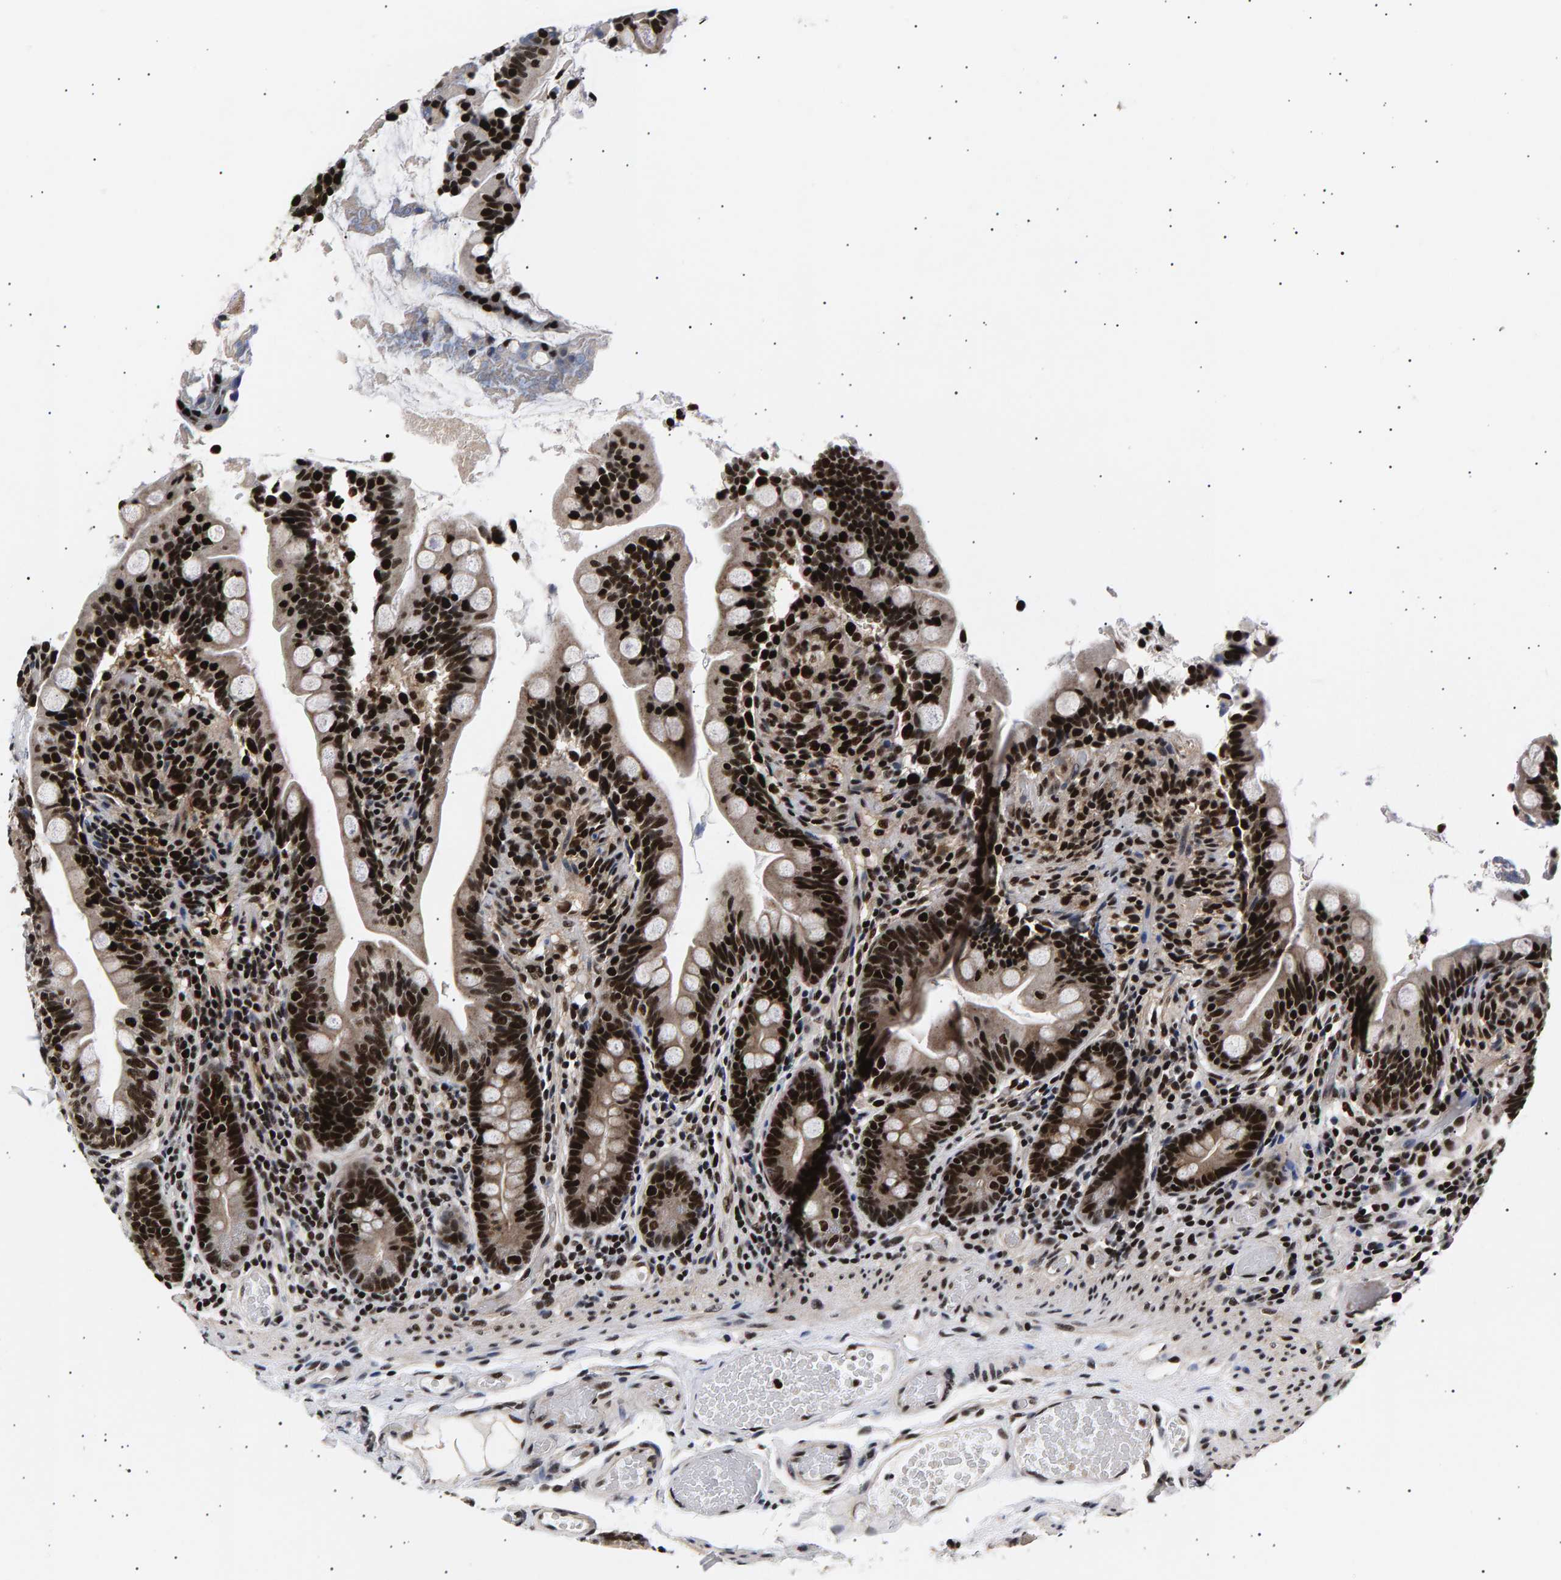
{"staining": {"intensity": "strong", "quantity": ">75%", "location": "nuclear"}, "tissue": "small intestine", "cell_type": "Glandular cells", "image_type": "normal", "snomed": [{"axis": "morphology", "description": "Normal tissue, NOS"}, {"axis": "topography", "description": "Small intestine"}], "caption": "Strong nuclear protein staining is identified in about >75% of glandular cells in small intestine.", "gene": "ANKRD40", "patient": {"sex": "female", "age": 56}}